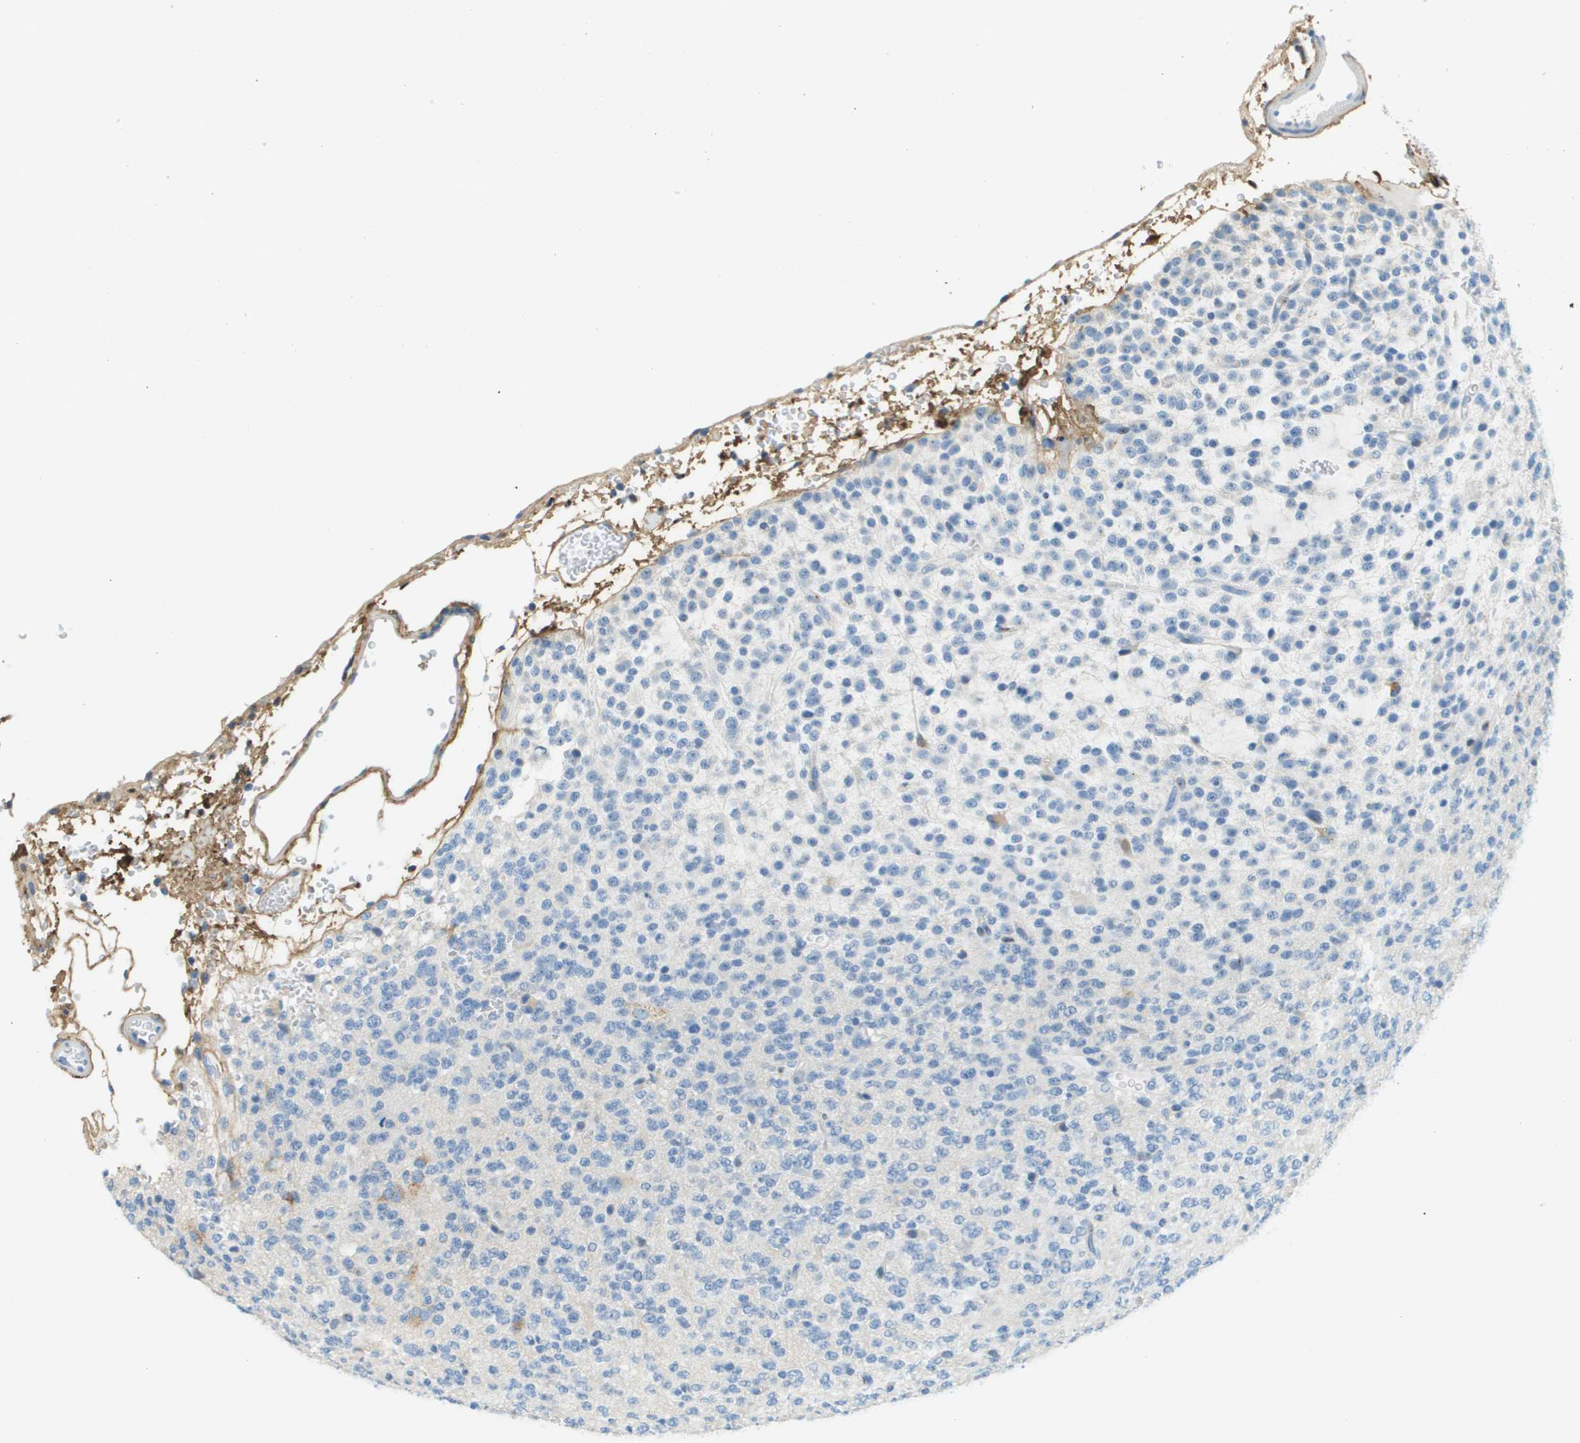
{"staining": {"intensity": "negative", "quantity": "none", "location": "none"}, "tissue": "glioma", "cell_type": "Tumor cells", "image_type": "cancer", "snomed": [{"axis": "morphology", "description": "Glioma, malignant, Low grade"}, {"axis": "topography", "description": "Brain"}], "caption": "Immunohistochemical staining of human malignant glioma (low-grade) reveals no significant staining in tumor cells.", "gene": "DCN", "patient": {"sex": "male", "age": 38}}